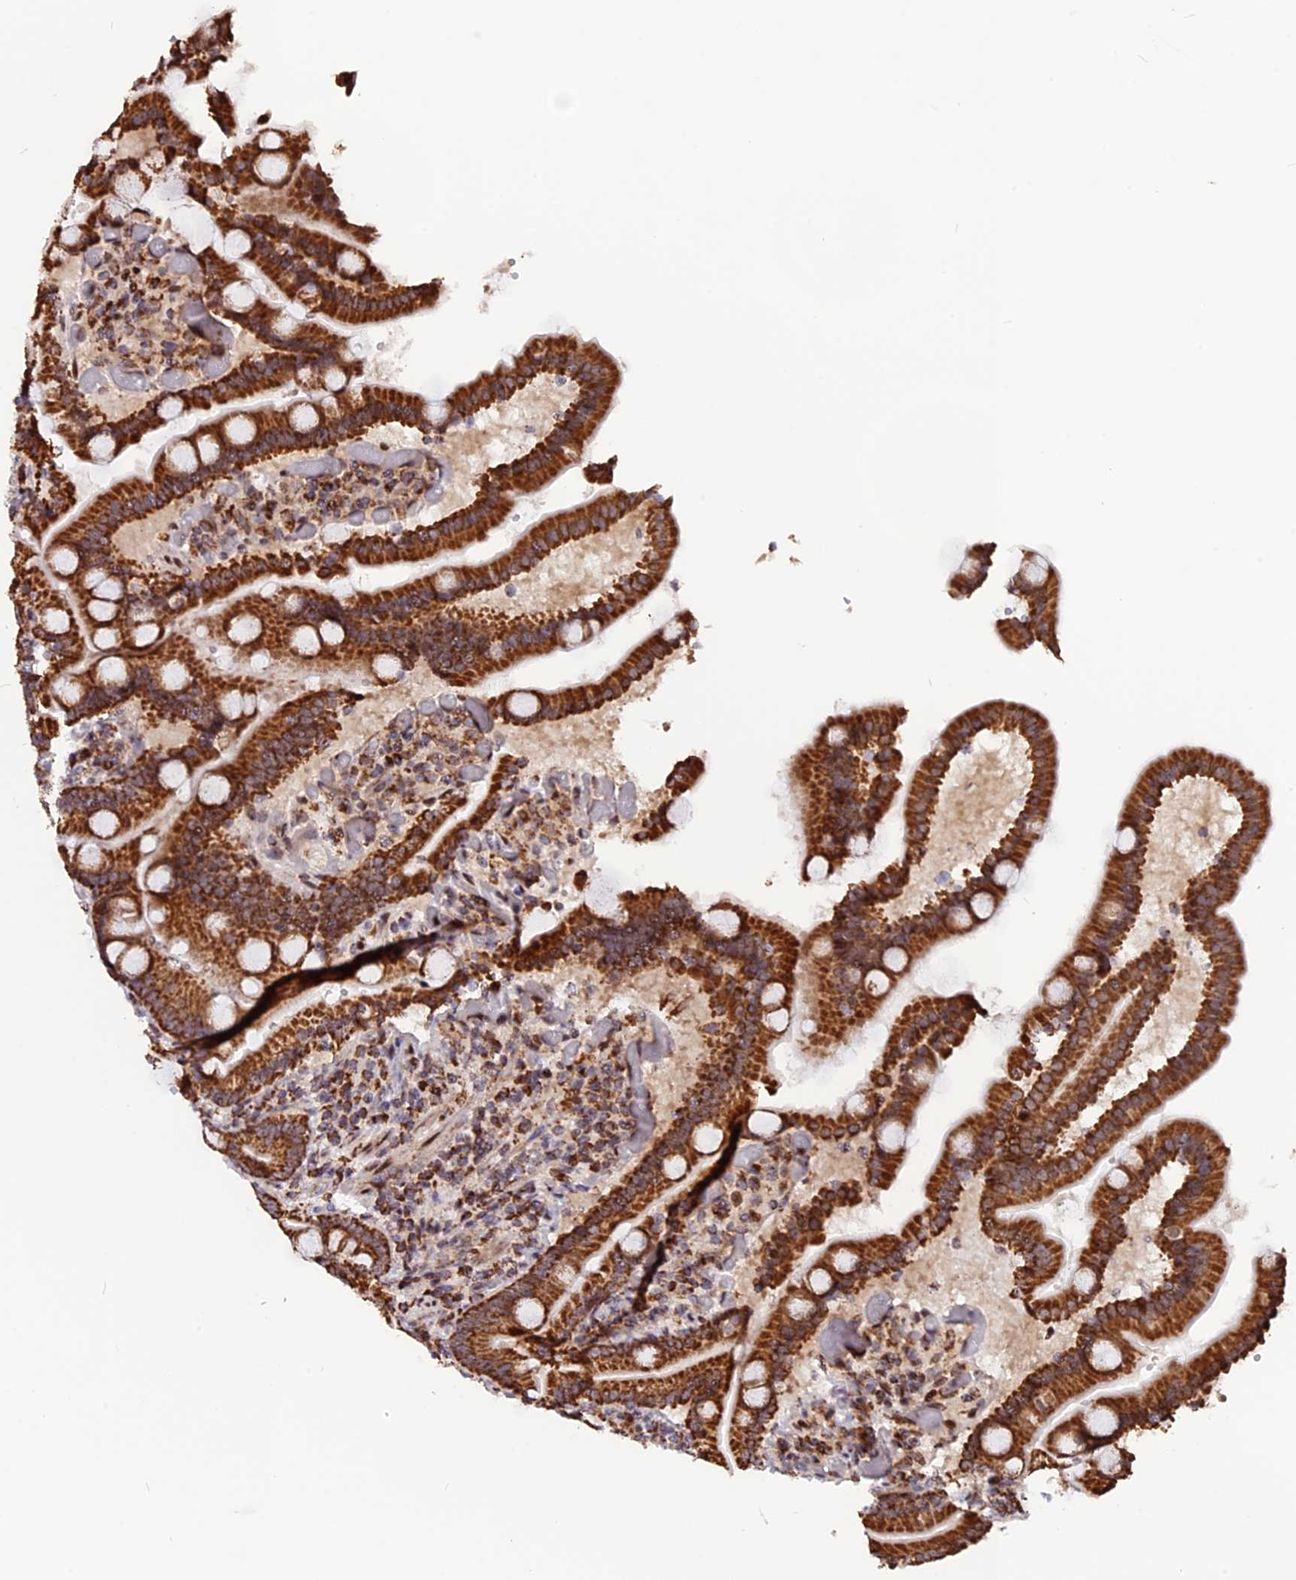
{"staining": {"intensity": "strong", "quantity": ">75%", "location": "cytoplasmic/membranous"}, "tissue": "duodenum", "cell_type": "Glandular cells", "image_type": "normal", "snomed": [{"axis": "morphology", "description": "Normal tissue, NOS"}, {"axis": "topography", "description": "Duodenum"}], "caption": "High-magnification brightfield microscopy of benign duodenum stained with DAB (brown) and counterstained with hematoxylin (blue). glandular cells exhibit strong cytoplasmic/membranous expression is seen in about>75% of cells.", "gene": "FAM174C", "patient": {"sex": "female", "age": 62}}